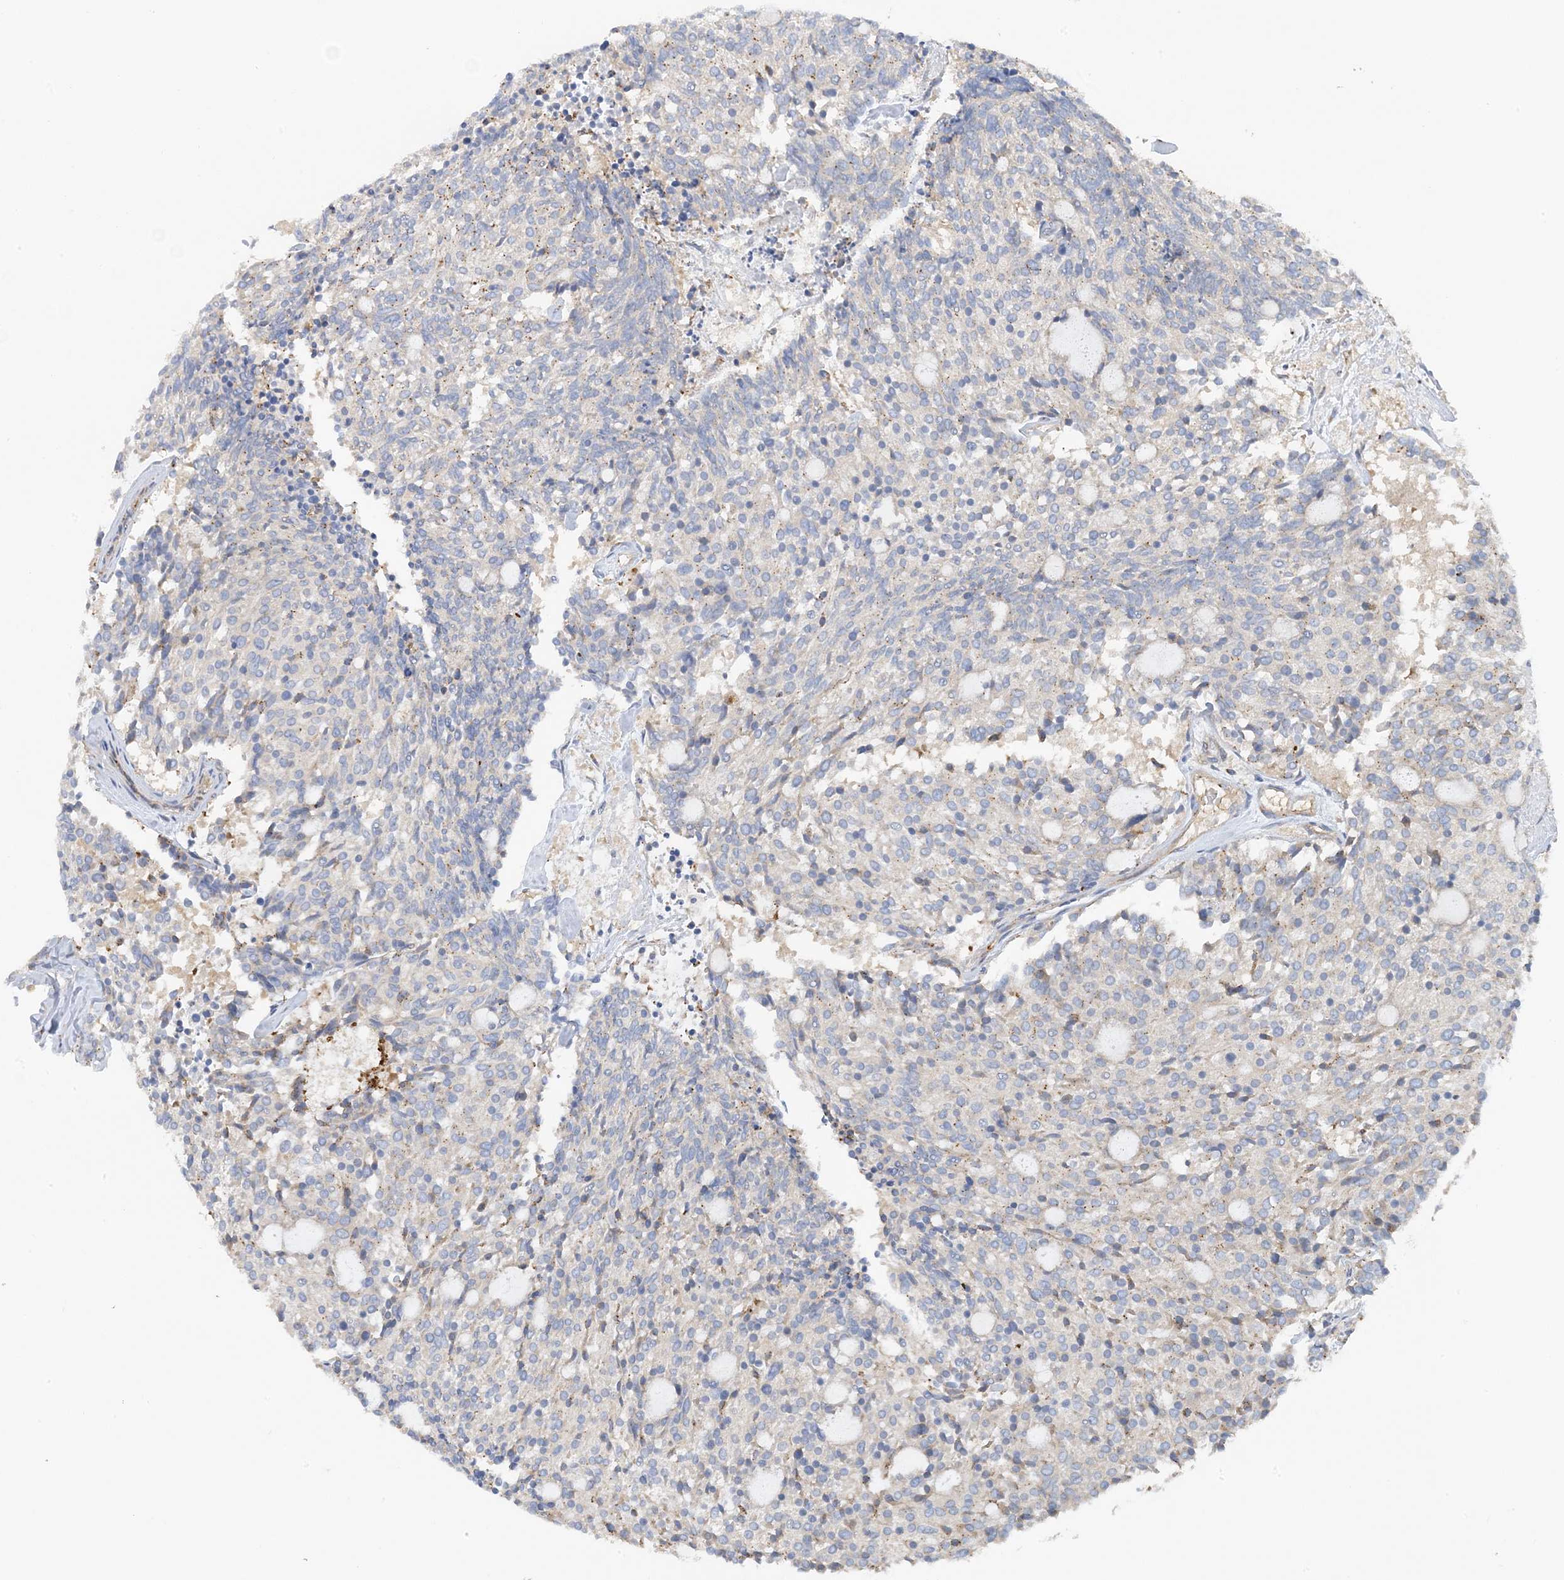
{"staining": {"intensity": "negative", "quantity": "none", "location": "none"}, "tissue": "carcinoid", "cell_type": "Tumor cells", "image_type": "cancer", "snomed": [{"axis": "morphology", "description": "Carcinoid, malignant, NOS"}, {"axis": "topography", "description": "Pancreas"}], "caption": "This is an IHC histopathology image of human carcinoid. There is no expression in tumor cells.", "gene": "CALHM5", "patient": {"sex": "female", "age": 54}}